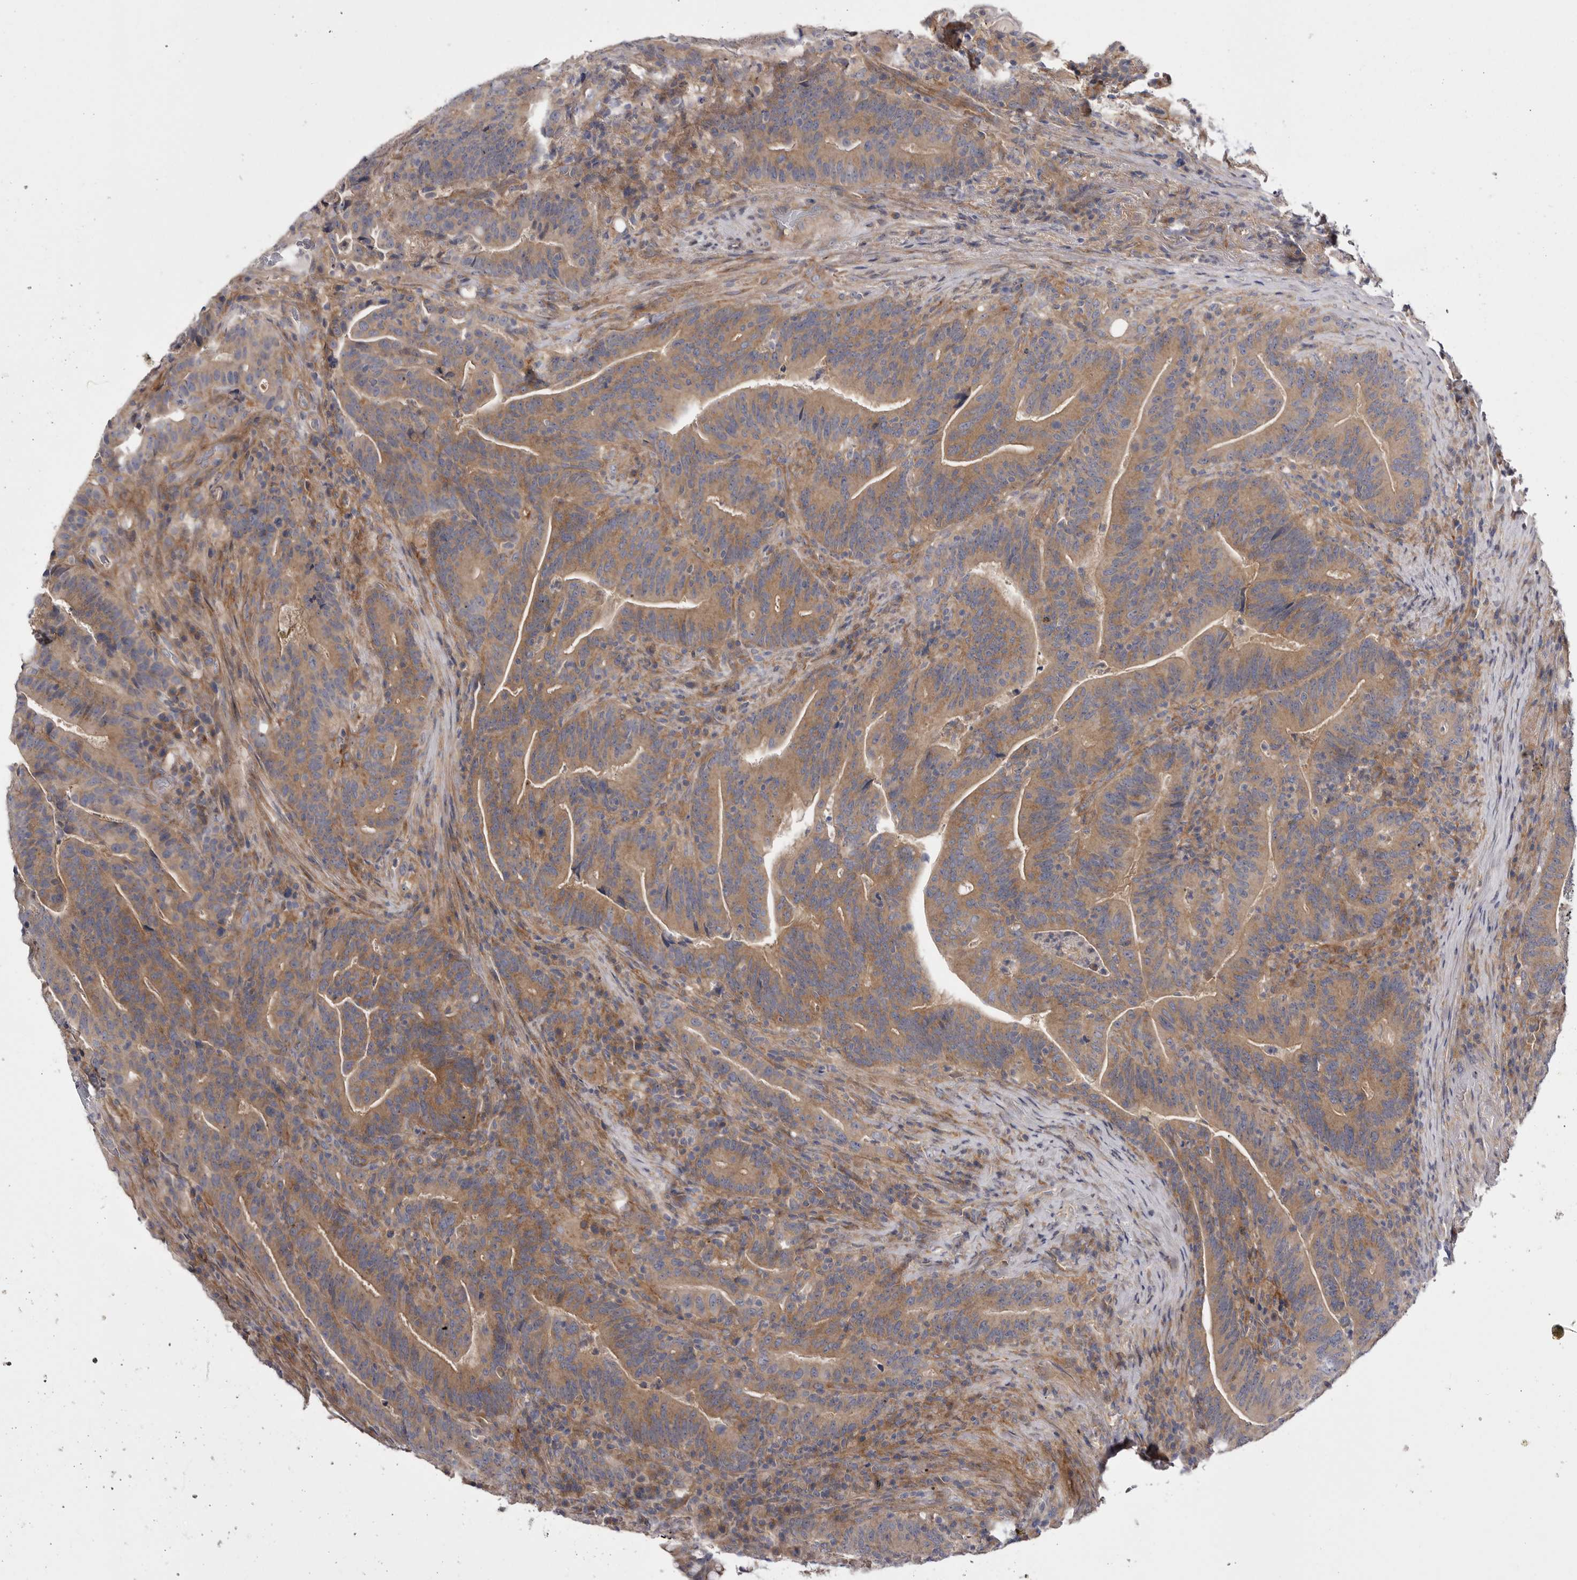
{"staining": {"intensity": "moderate", "quantity": ">75%", "location": "cytoplasmic/membranous"}, "tissue": "colorectal cancer", "cell_type": "Tumor cells", "image_type": "cancer", "snomed": [{"axis": "morphology", "description": "Adenocarcinoma, NOS"}, {"axis": "topography", "description": "Colon"}], "caption": "DAB immunohistochemical staining of colorectal cancer reveals moderate cytoplasmic/membranous protein staining in approximately >75% of tumor cells. The protein of interest is shown in brown color, while the nuclei are stained blue.", "gene": "OSBPL9", "patient": {"sex": "female", "age": 66}}